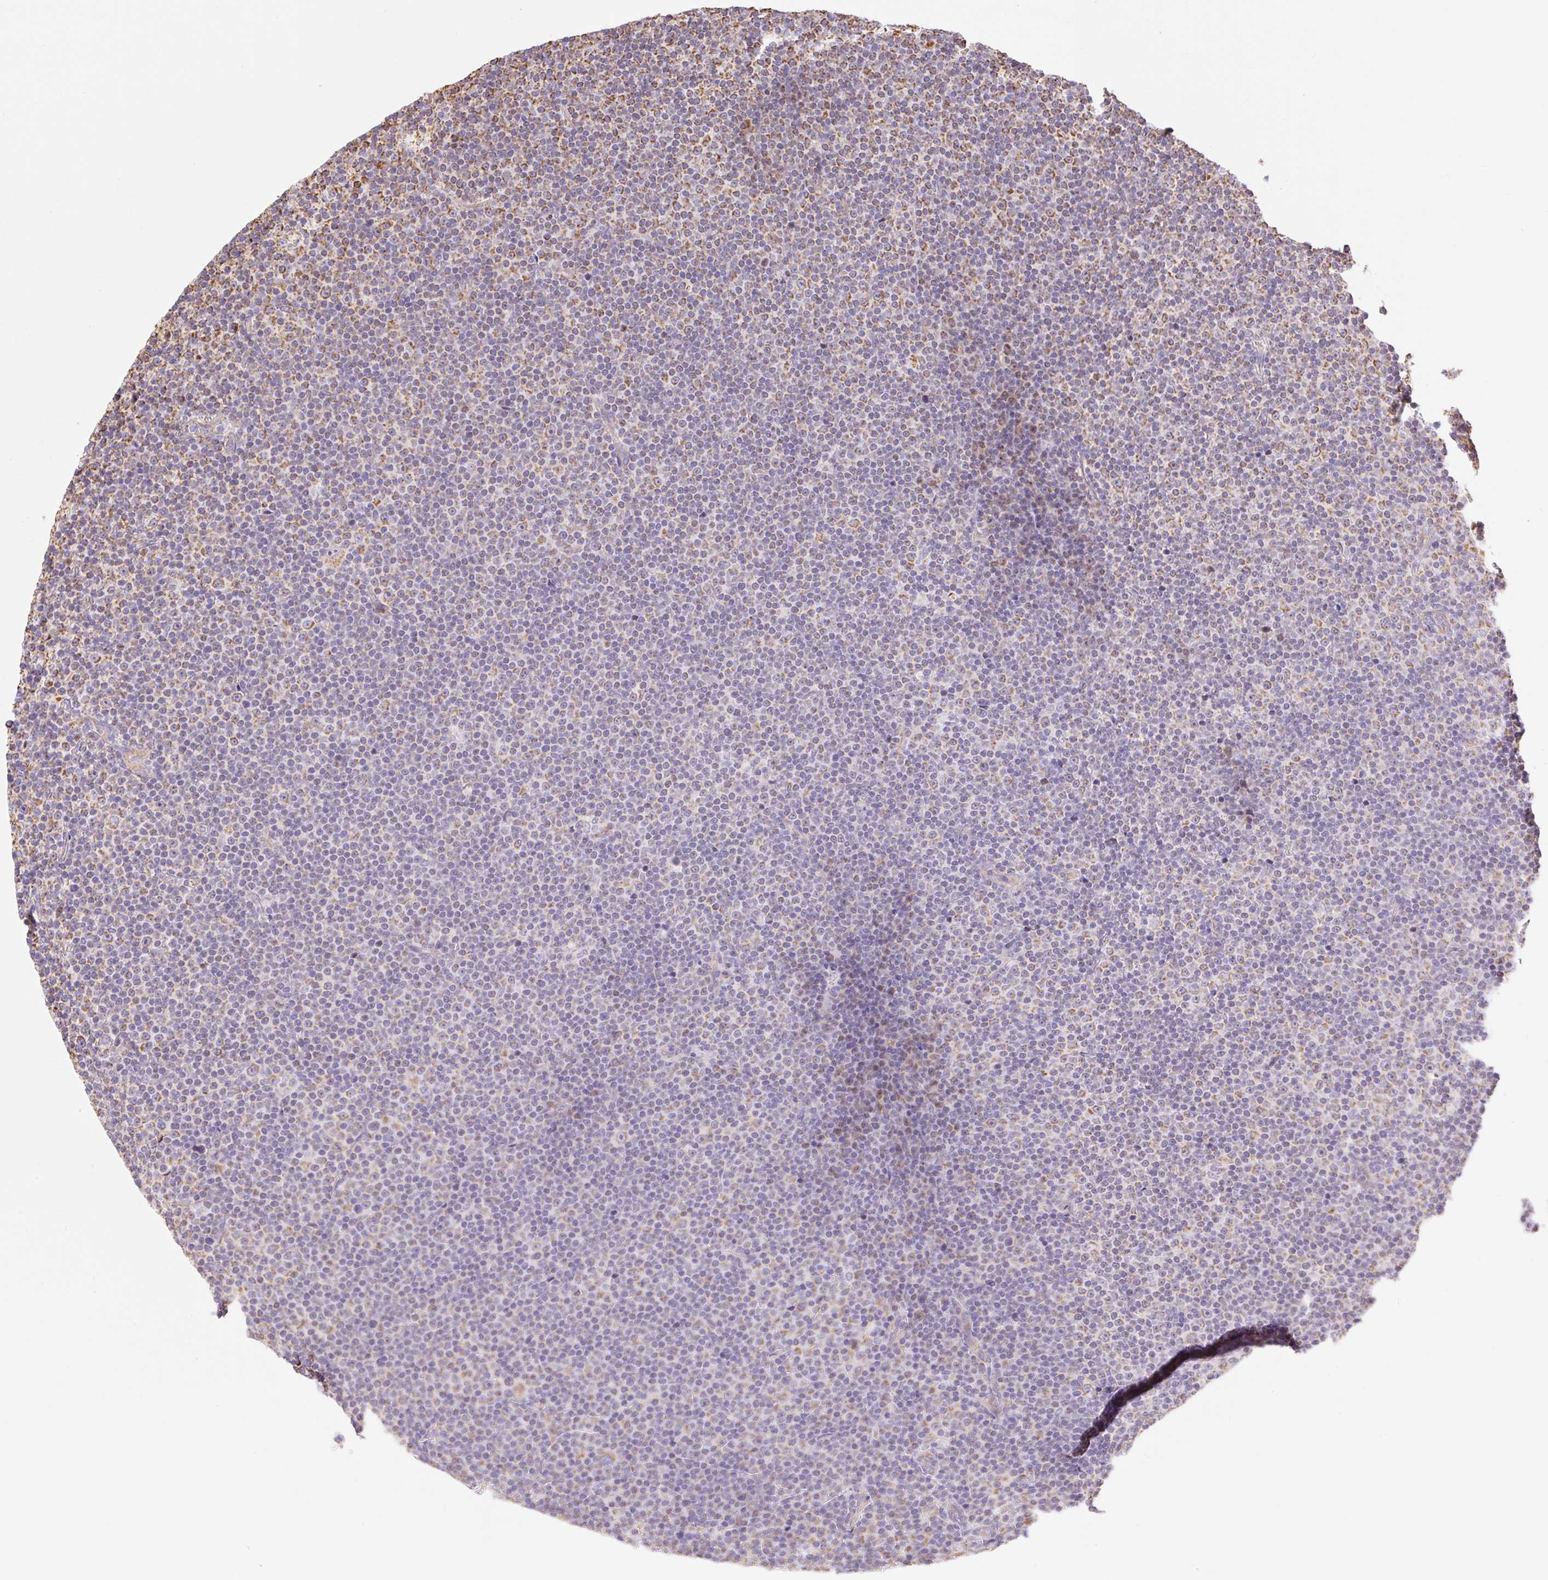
{"staining": {"intensity": "moderate", "quantity": "25%-75%", "location": "cytoplasmic/membranous"}, "tissue": "lymphoma", "cell_type": "Tumor cells", "image_type": "cancer", "snomed": [{"axis": "morphology", "description": "Malignant lymphoma, non-Hodgkin's type, Low grade"}, {"axis": "topography", "description": "Lymph node"}], "caption": "Immunohistochemical staining of lymphoma shows moderate cytoplasmic/membranous protein expression in about 25%-75% of tumor cells.", "gene": "ESAM", "patient": {"sex": "female", "age": 67}}